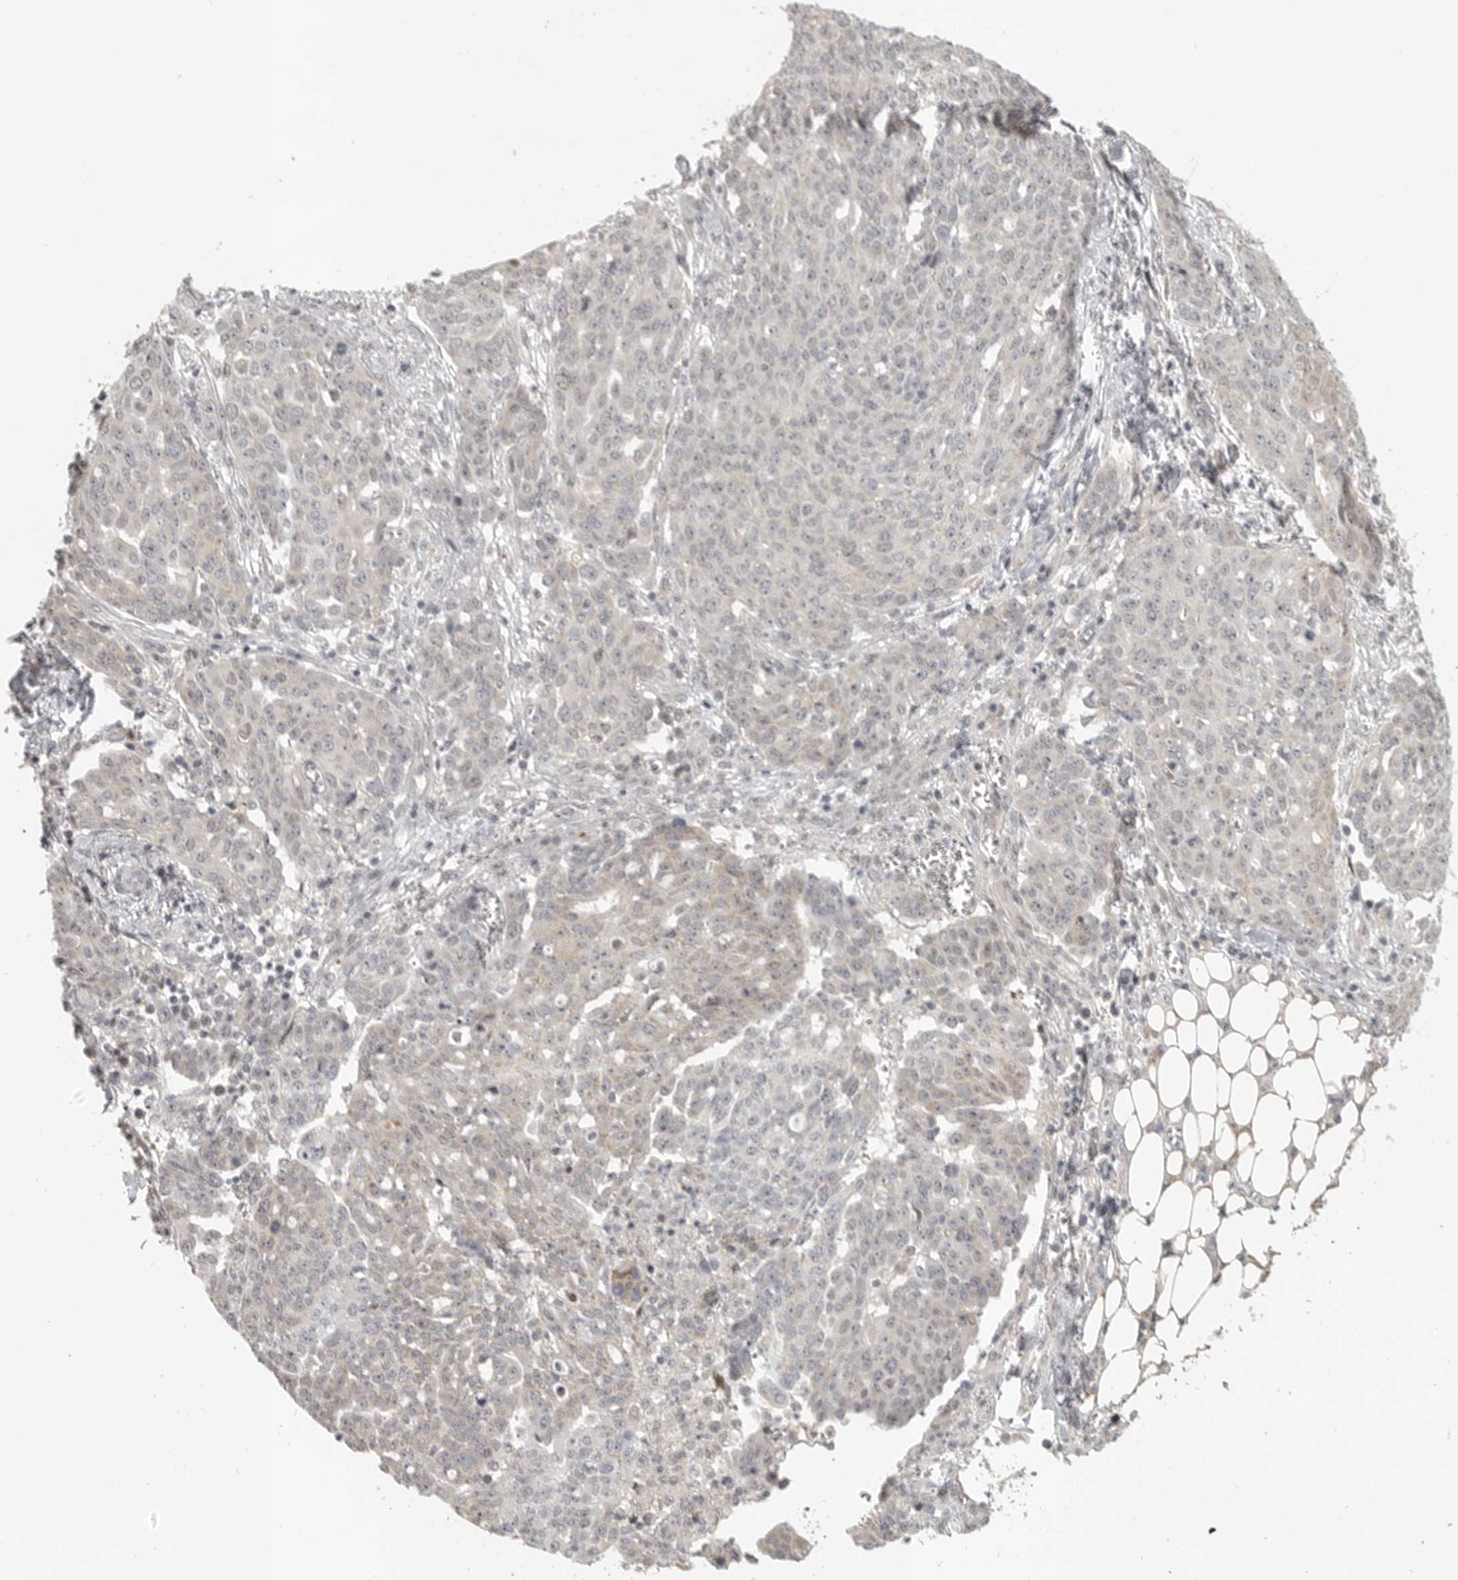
{"staining": {"intensity": "negative", "quantity": "none", "location": "none"}, "tissue": "ovarian cancer", "cell_type": "Tumor cells", "image_type": "cancer", "snomed": [{"axis": "morphology", "description": "Cystadenocarcinoma, serous, NOS"}, {"axis": "topography", "description": "Soft tissue"}, {"axis": "topography", "description": "Ovary"}], "caption": "This image is of ovarian cancer stained with immunohistochemistry to label a protein in brown with the nuclei are counter-stained blue. There is no expression in tumor cells.", "gene": "POLE2", "patient": {"sex": "female", "age": 57}}